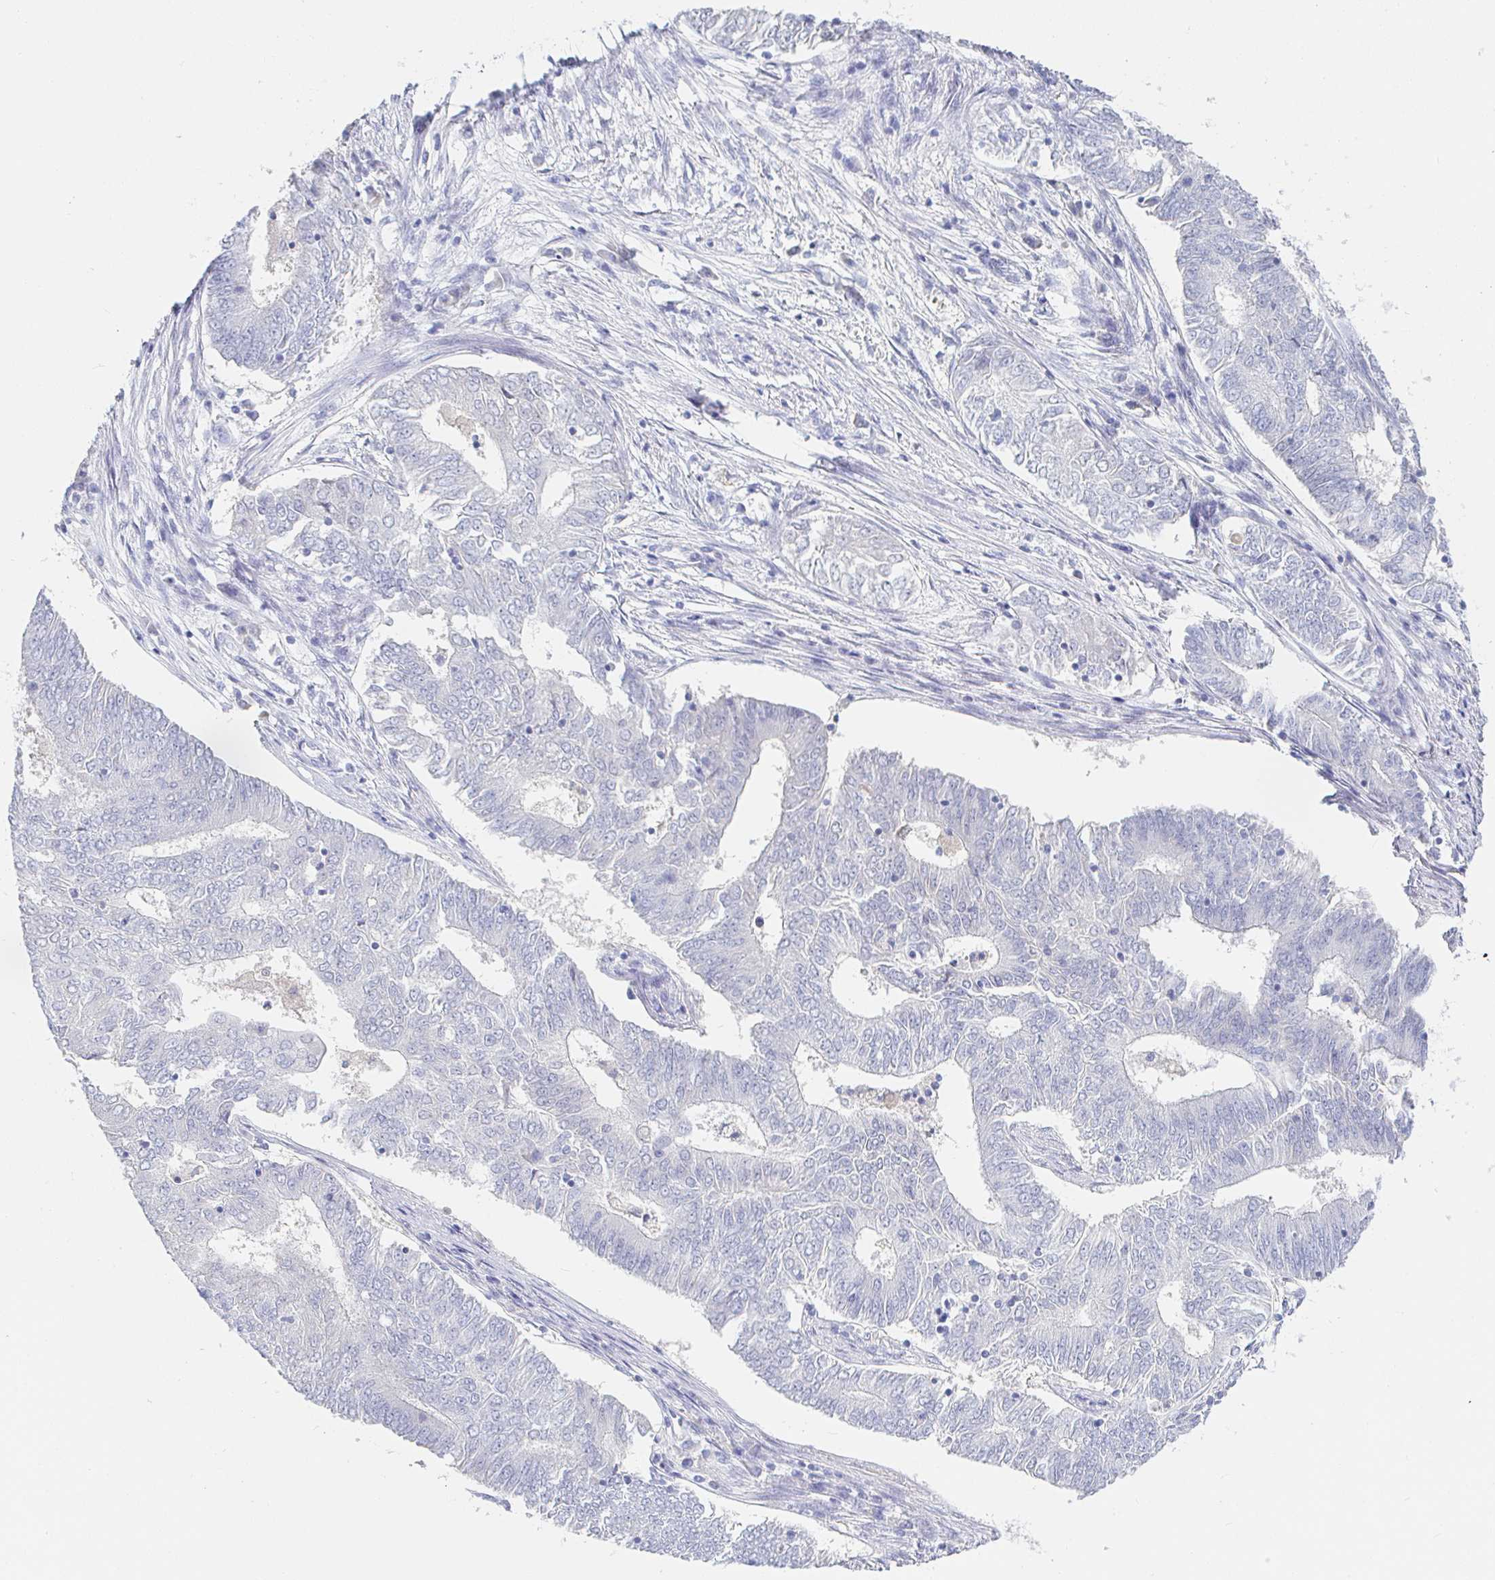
{"staining": {"intensity": "negative", "quantity": "none", "location": "none"}, "tissue": "endometrial cancer", "cell_type": "Tumor cells", "image_type": "cancer", "snomed": [{"axis": "morphology", "description": "Adenocarcinoma, NOS"}, {"axis": "topography", "description": "Endometrium"}], "caption": "This is a micrograph of immunohistochemistry (IHC) staining of endometrial cancer (adenocarcinoma), which shows no expression in tumor cells.", "gene": "PDE6B", "patient": {"sex": "female", "age": 62}}